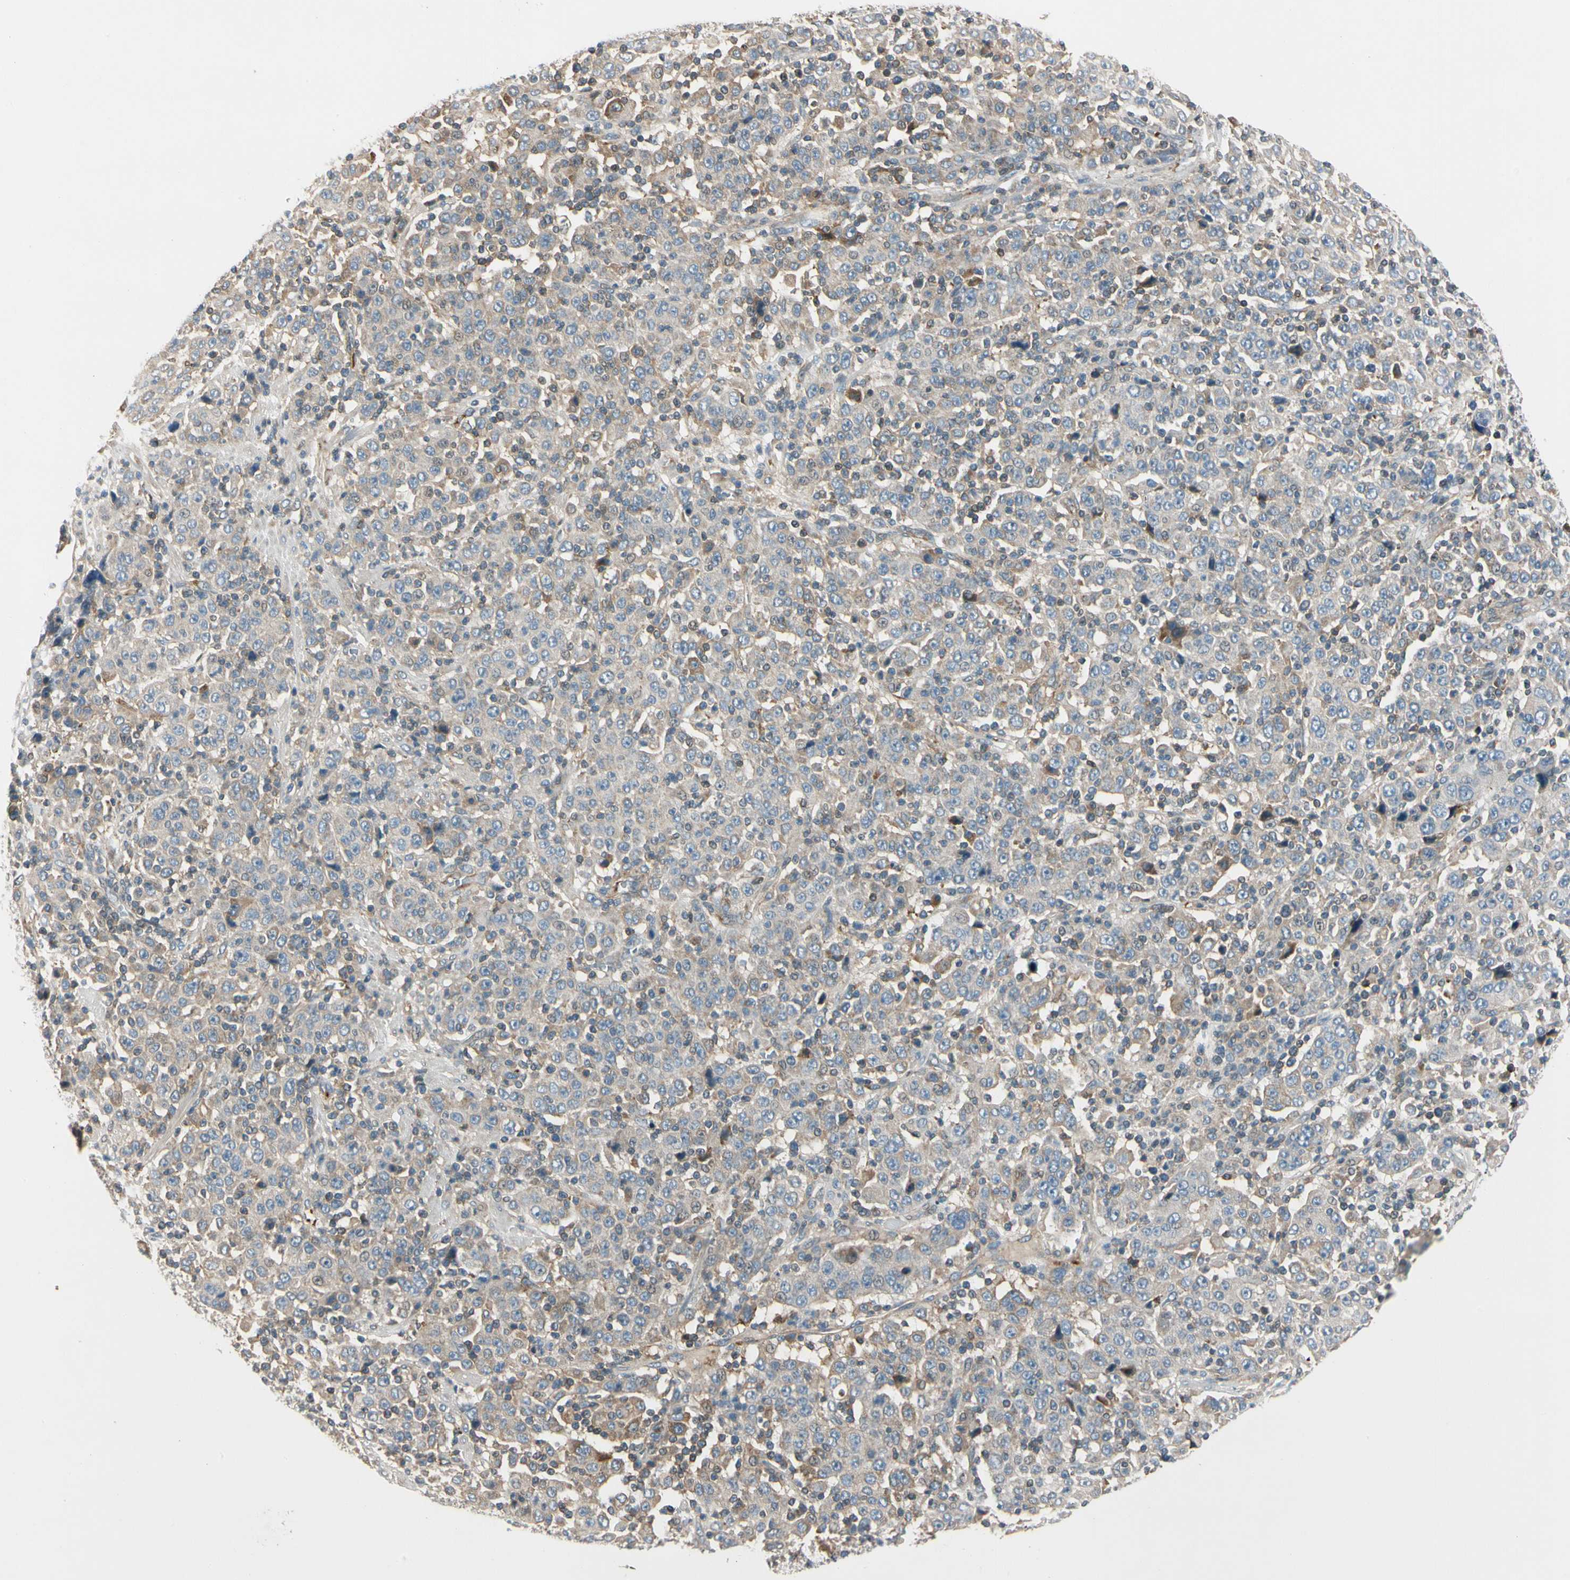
{"staining": {"intensity": "weak", "quantity": ">75%", "location": "cytoplasmic/membranous"}, "tissue": "stomach cancer", "cell_type": "Tumor cells", "image_type": "cancer", "snomed": [{"axis": "morphology", "description": "Normal tissue, NOS"}, {"axis": "morphology", "description": "Adenocarcinoma, NOS"}, {"axis": "topography", "description": "Stomach, upper"}, {"axis": "topography", "description": "Stomach"}], "caption": "This is a histology image of immunohistochemistry (IHC) staining of stomach cancer (adenocarcinoma), which shows weak positivity in the cytoplasmic/membranous of tumor cells.", "gene": "CDH6", "patient": {"sex": "male", "age": 59}}